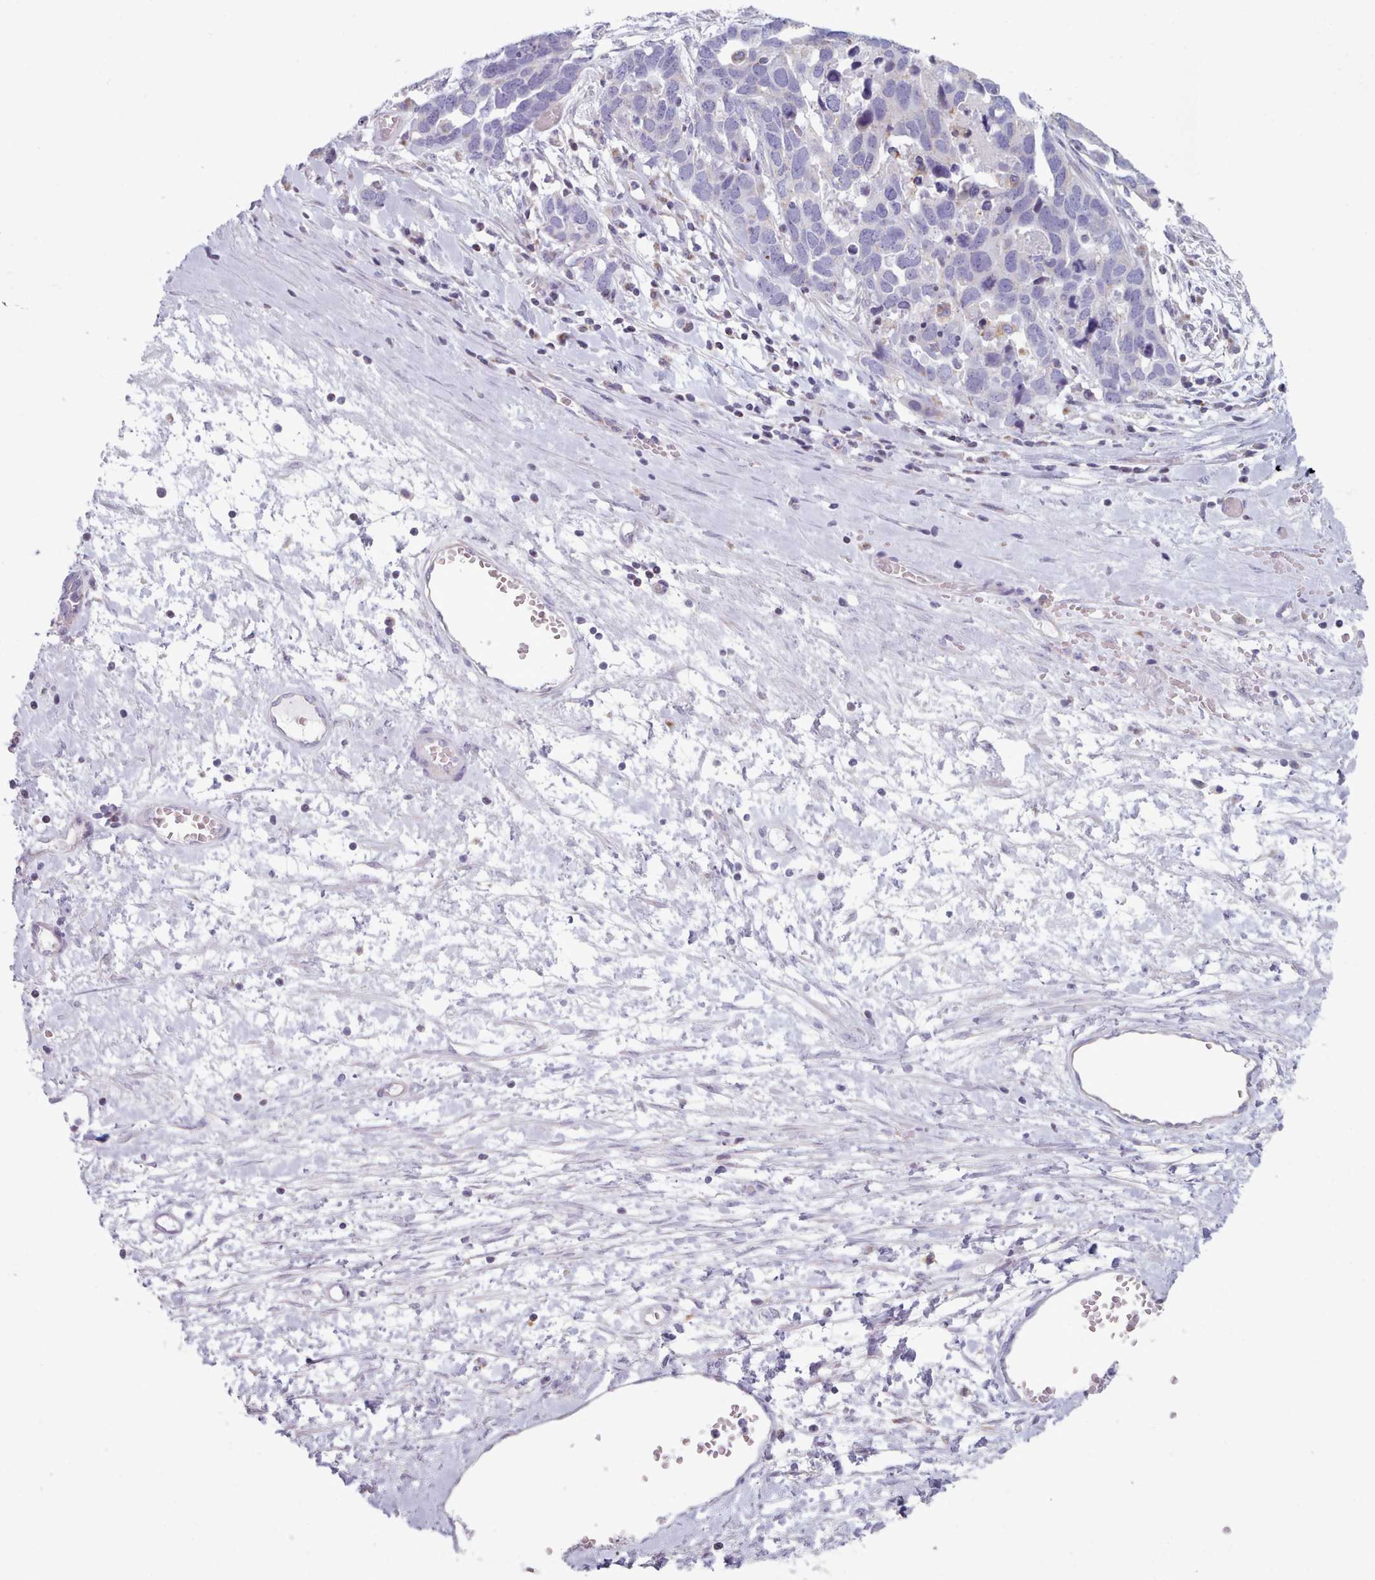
{"staining": {"intensity": "negative", "quantity": "none", "location": "none"}, "tissue": "ovarian cancer", "cell_type": "Tumor cells", "image_type": "cancer", "snomed": [{"axis": "morphology", "description": "Cystadenocarcinoma, serous, NOS"}, {"axis": "topography", "description": "Ovary"}], "caption": "Human serous cystadenocarcinoma (ovarian) stained for a protein using immunohistochemistry (IHC) demonstrates no expression in tumor cells.", "gene": "FAM170B", "patient": {"sex": "female", "age": 54}}